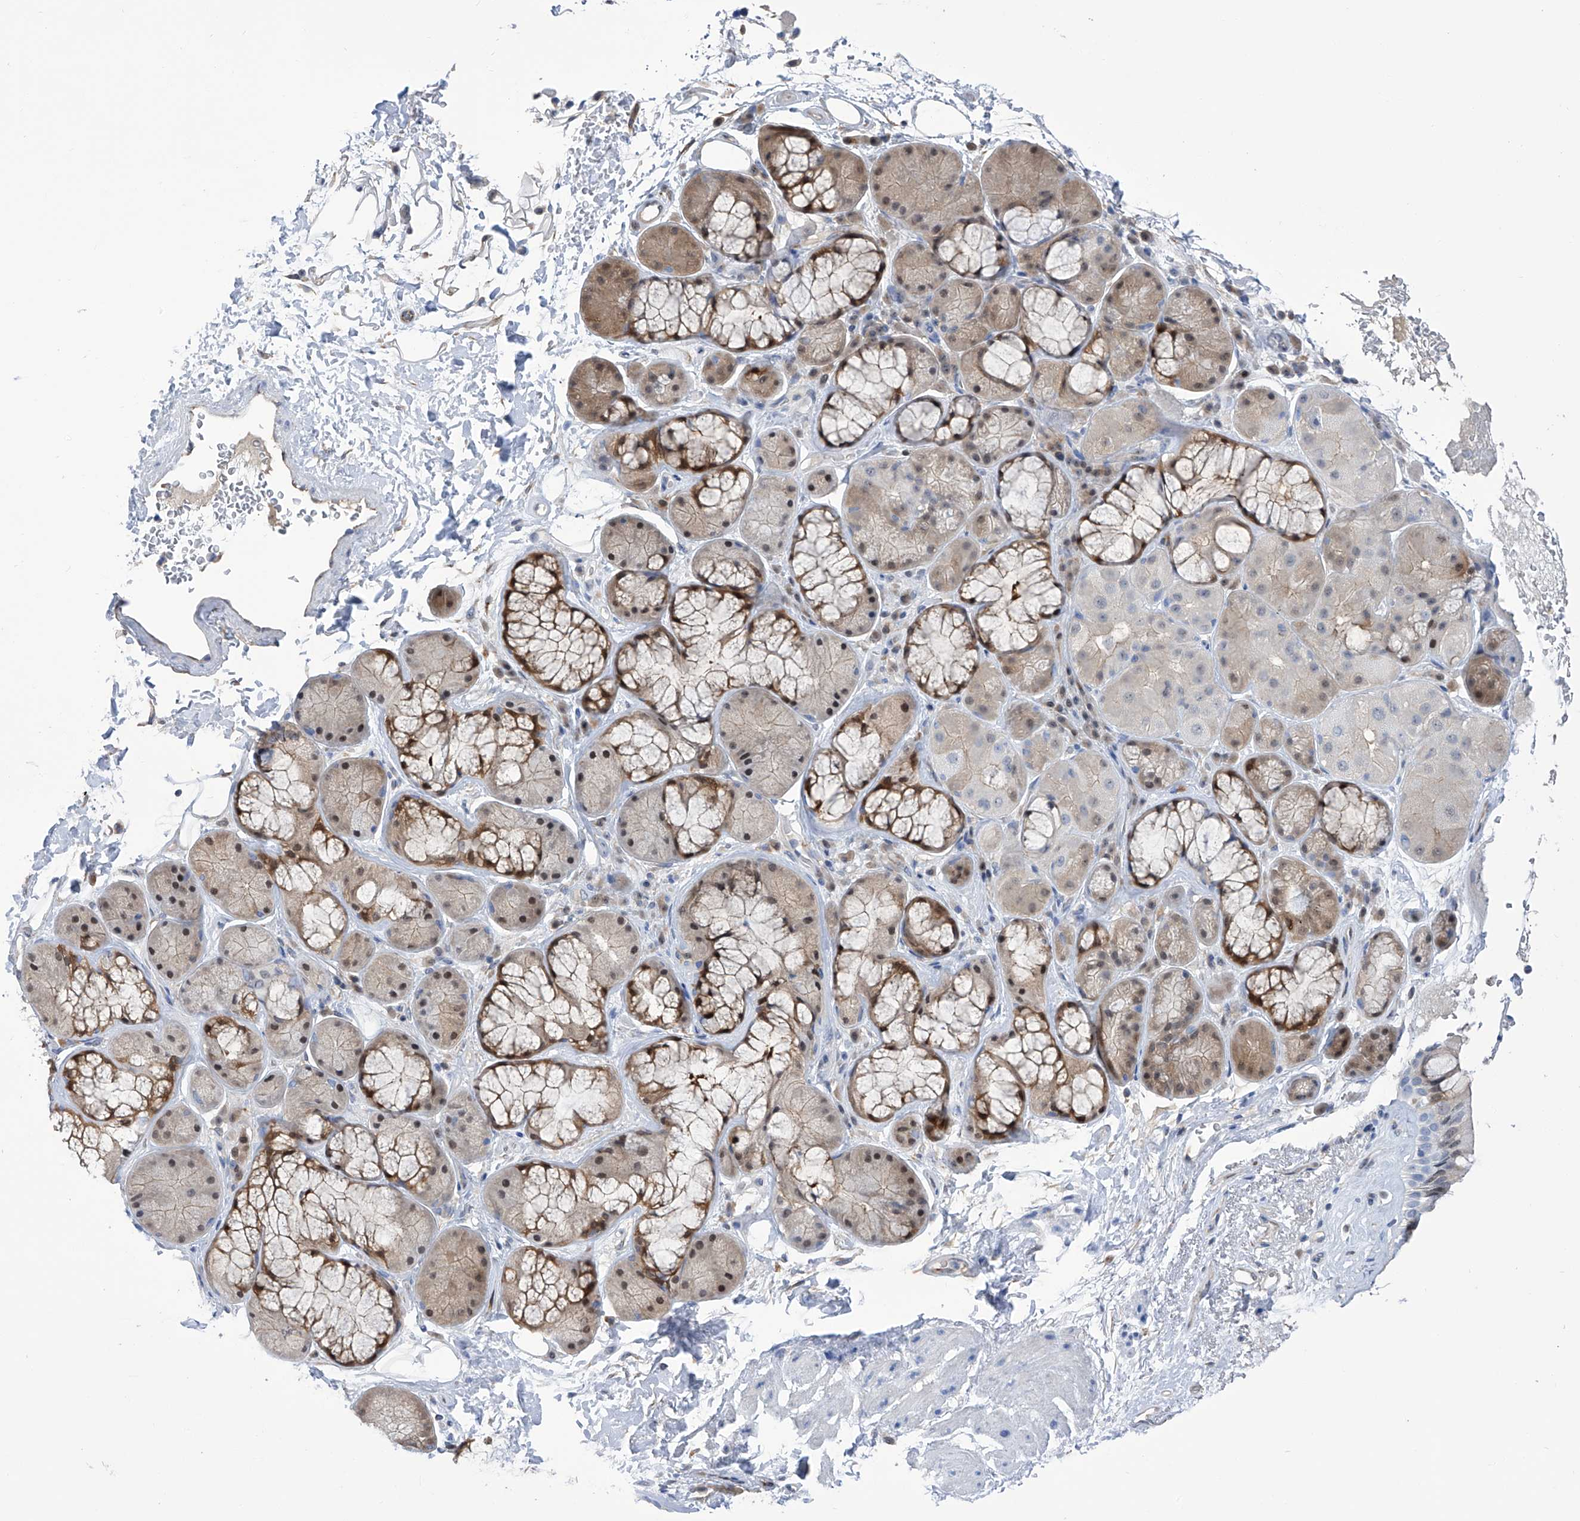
{"staining": {"intensity": "weak", "quantity": "<25%", "location": "nuclear"}, "tissue": "bronchus", "cell_type": "Respiratory epithelial cells", "image_type": "normal", "snomed": [{"axis": "morphology", "description": "Normal tissue, NOS"}, {"axis": "morphology", "description": "Squamous cell carcinoma, NOS"}, {"axis": "topography", "description": "Lymph node"}, {"axis": "topography", "description": "Bronchus"}, {"axis": "topography", "description": "Lung"}], "caption": "Histopathology image shows no significant protein expression in respiratory epithelial cells of normal bronchus.", "gene": "PGM3", "patient": {"sex": "male", "age": 66}}